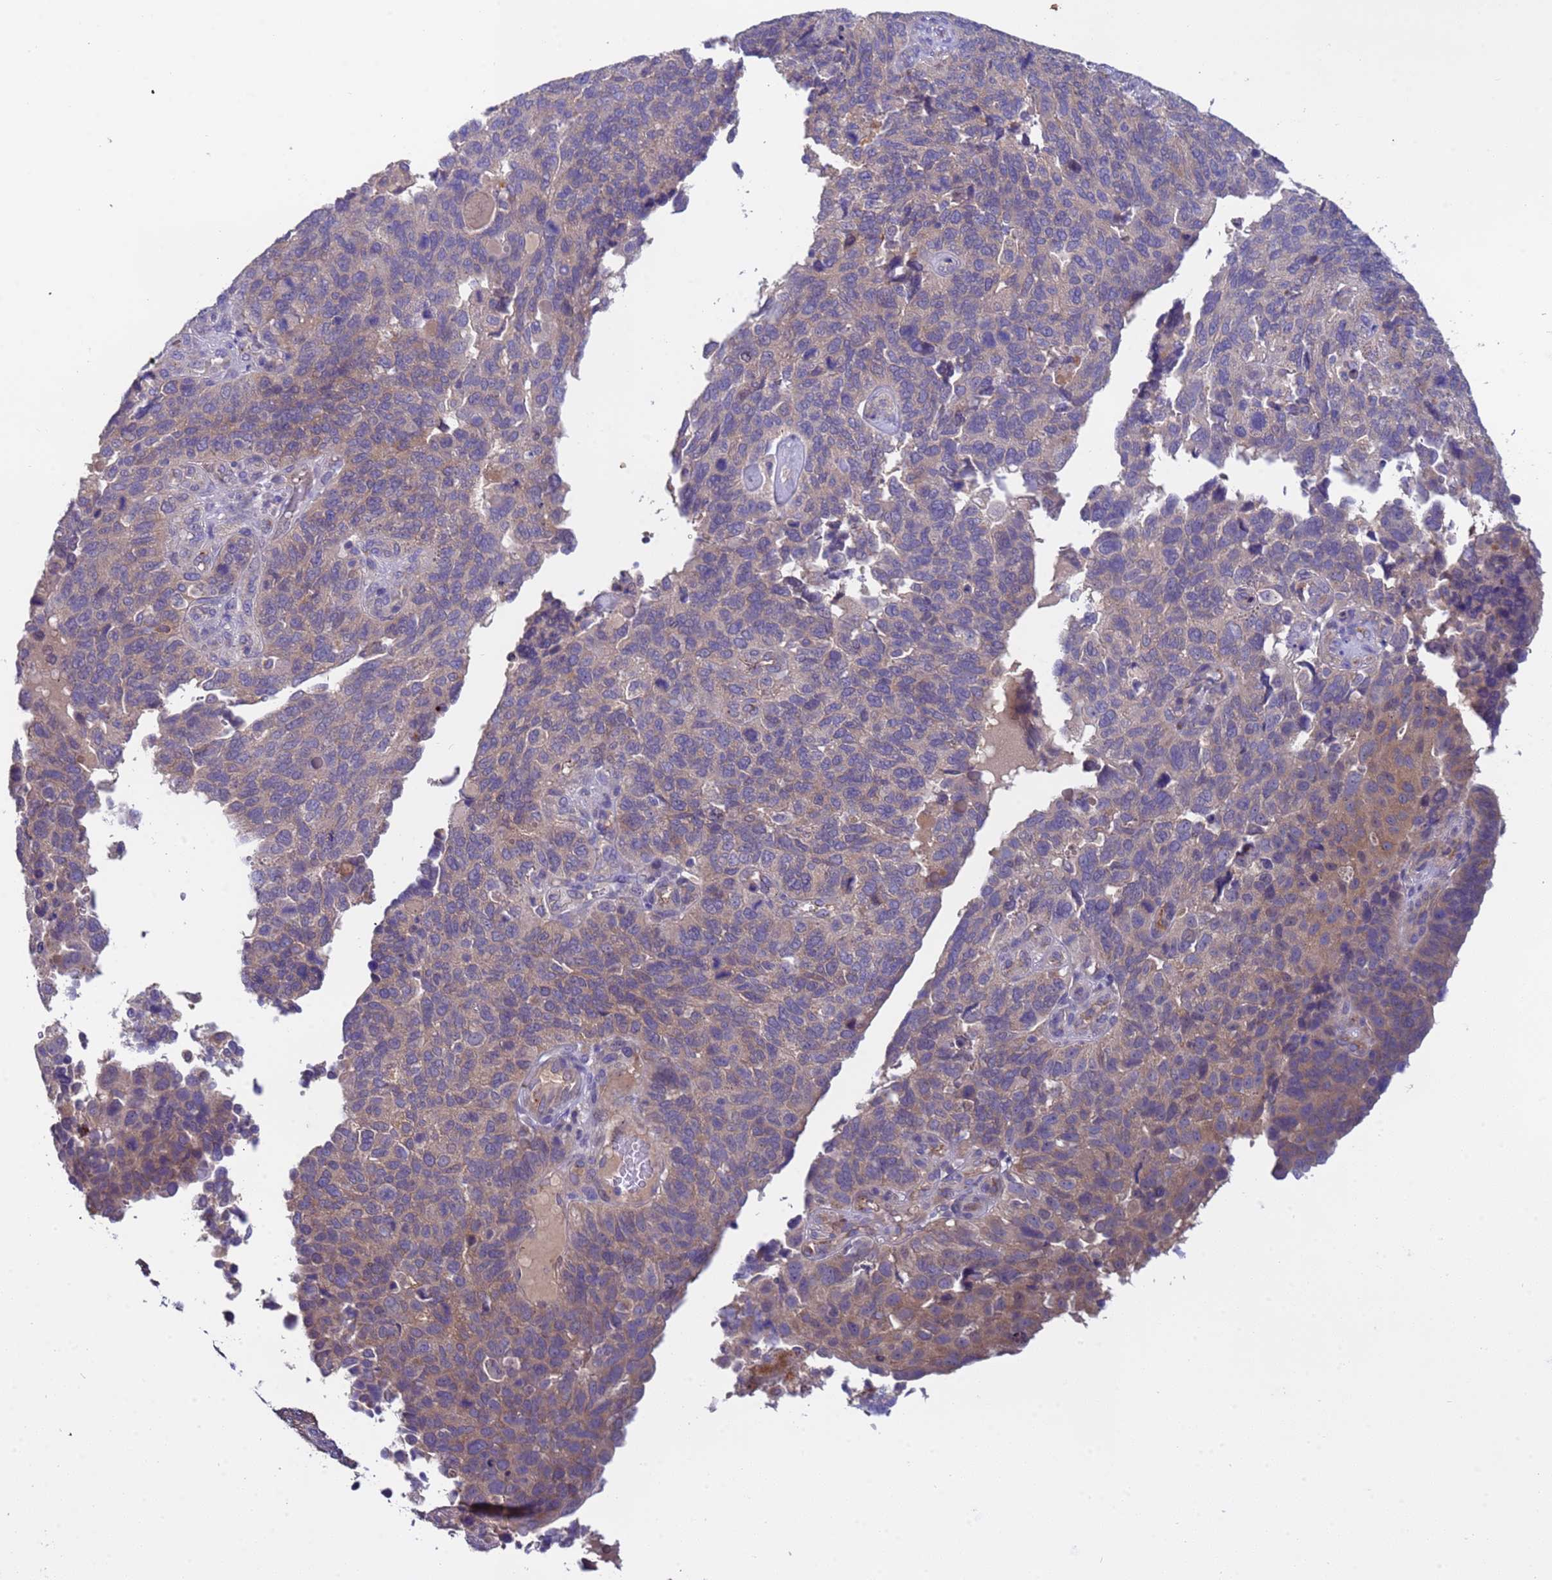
{"staining": {"intensity": "weak", "quantity": "25%-75%", "location": "cytoplasmic/membranous"}, "tissue": "endometrial cancer", "cell_type": "Tumor cells", "image_type": "cancer", "snomed": [{"axis": "morphology", "description": "Adenocarcinoma, NOS"}, {"axis": "topography", "description": "Endometrium"}], "caption": "Protein expression analysis of human endometrial adenocarcinoma reveals weak cytoplasmic/membranous positivity in about 25%-75% of tumor cells.", "gene": "ZNF248", "patient": {"sex": "female", "age": 66}}